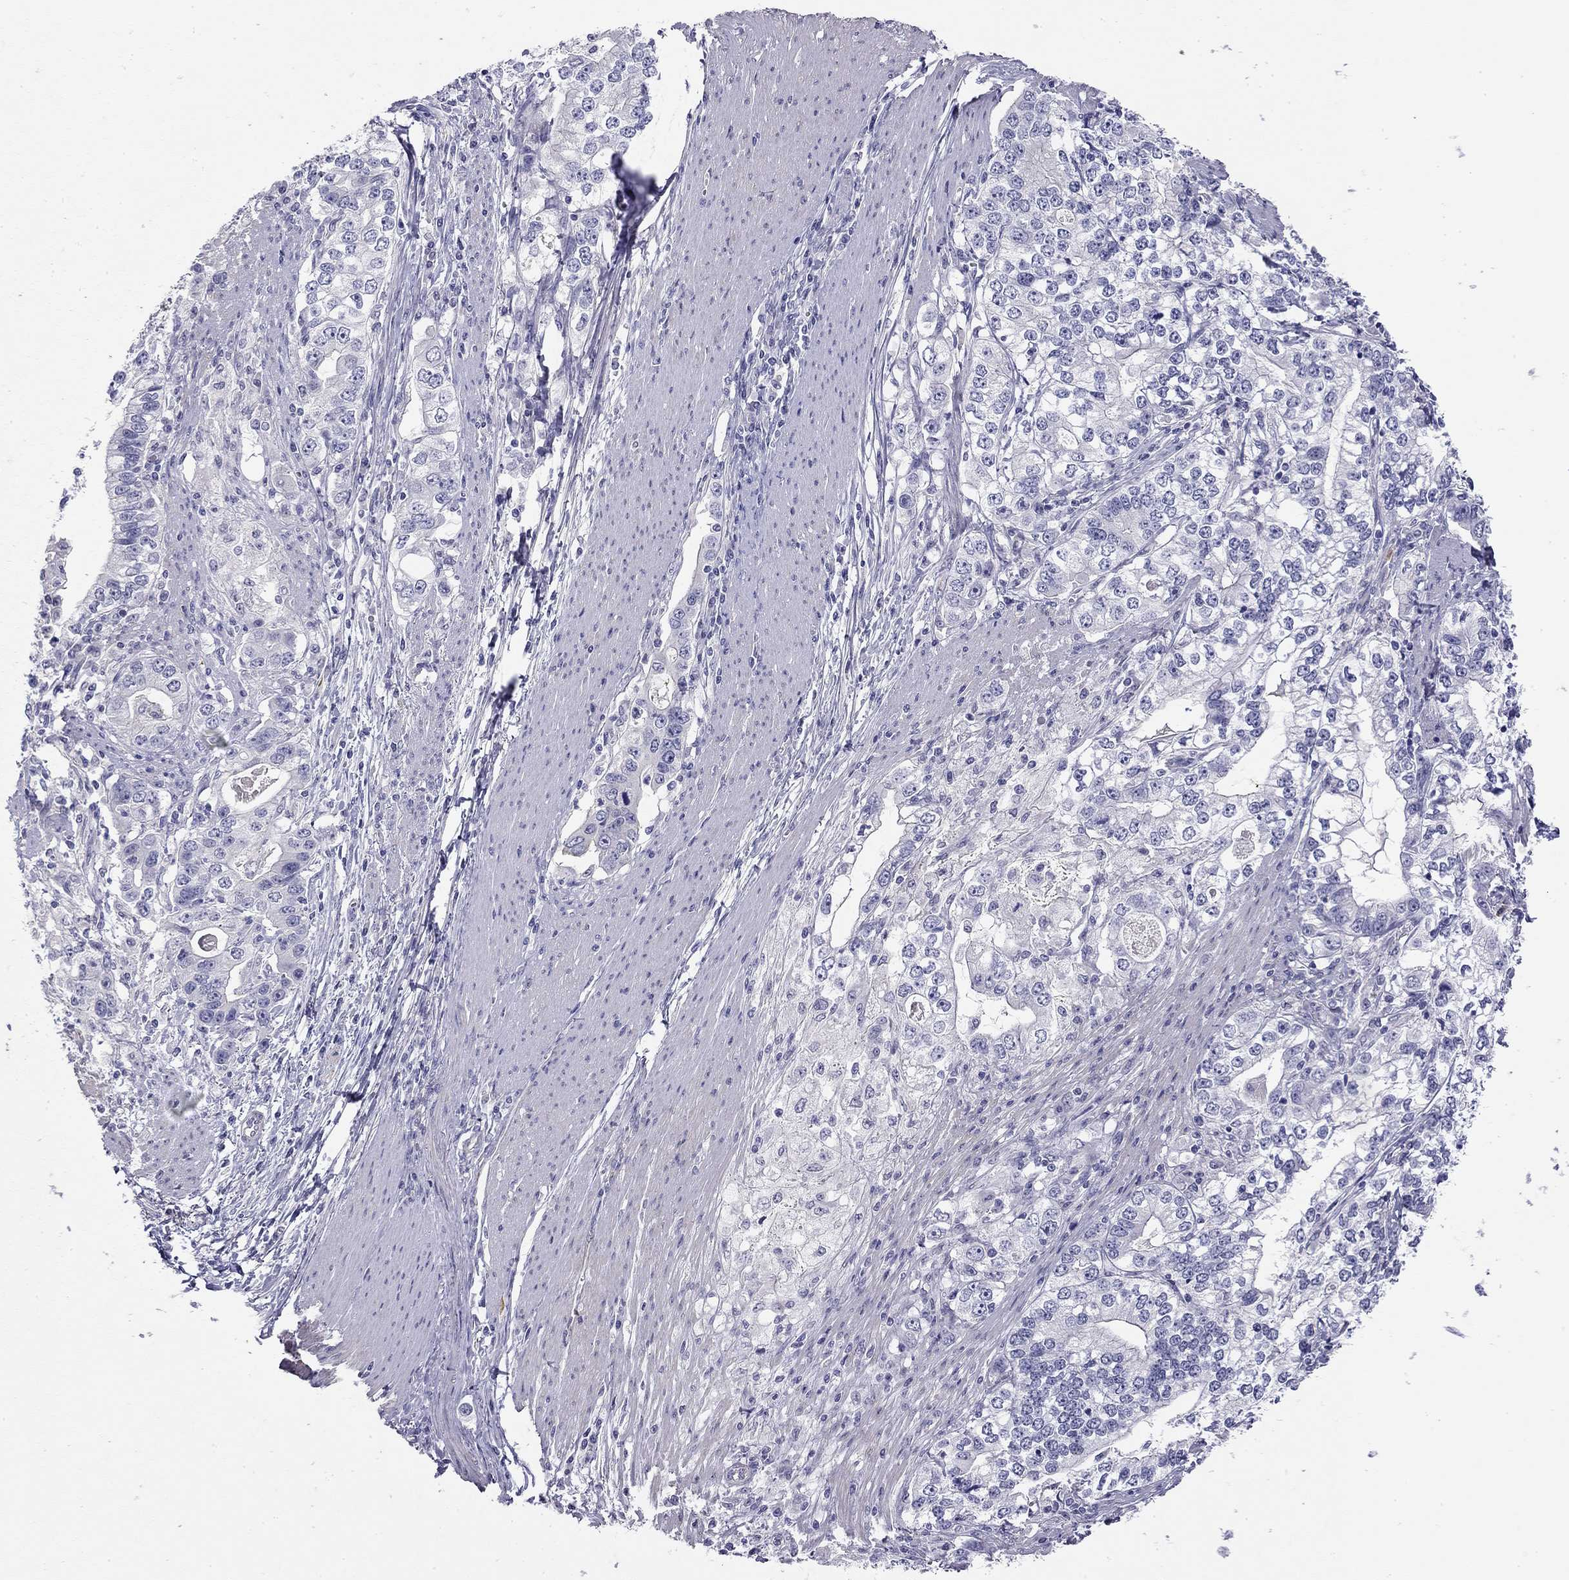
{"staining": {"intensity": "moderate", "quantity": "<25%", "location": "cytoplasmic/membranous"}, "tissue": "stomach cancer", "cell_type": "Tumor cells", "image_type": "cancer", "snomed": [{"axis": "morphology", "description": "Adenocarcinoma, NOS"}, {"axis": "topography", "description": "Stomach, lower"}], "caption": "Protein expression by immunohistochemistry (IHC) exhibits moderate cytoplasmic/membranous expression in about <25% of tumor cells in stomach adenocarcinoma.", "gene": "RTL1", "patient": {"sex": "female", "age": 72}}